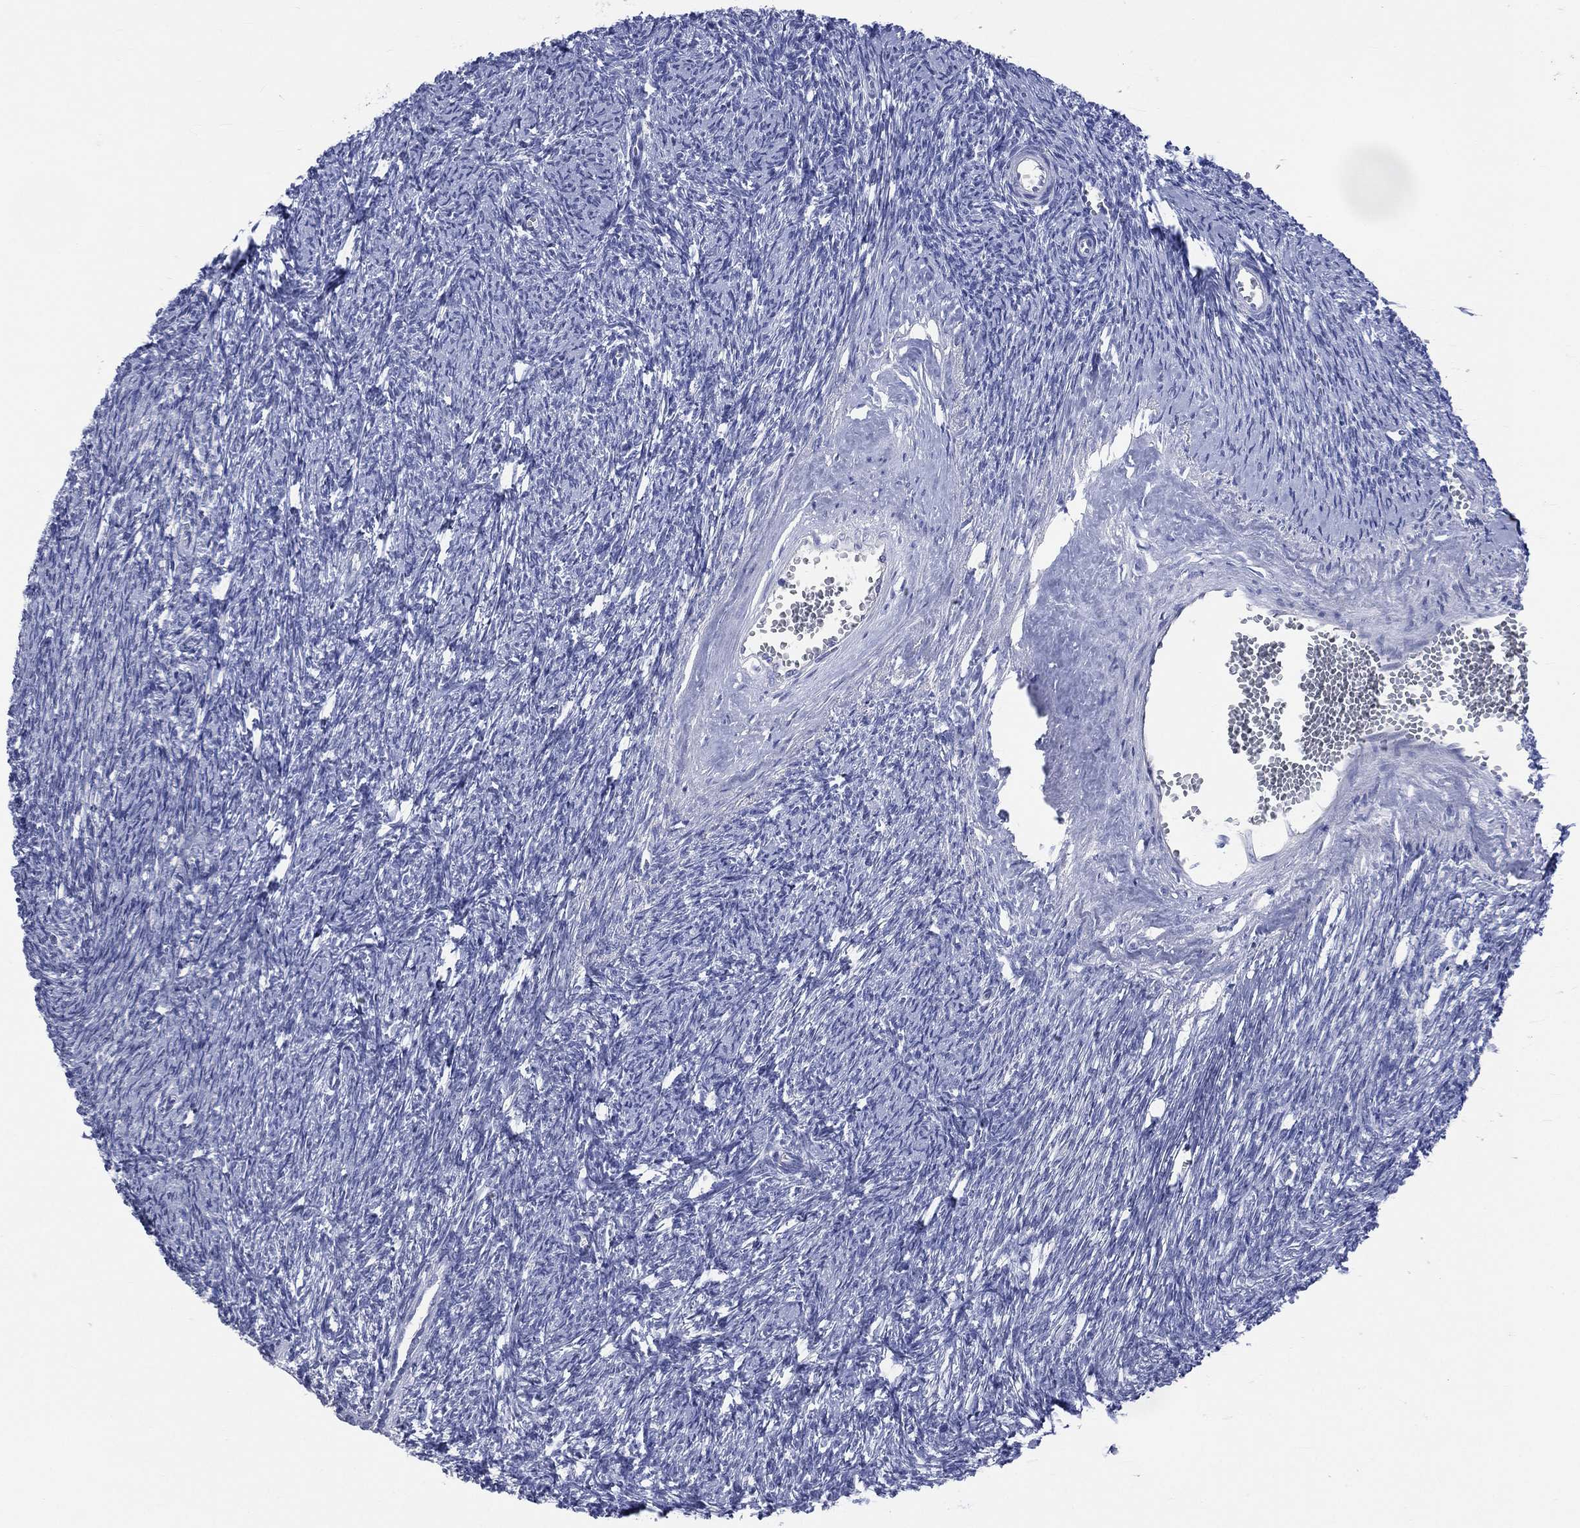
{"staining": {"intensity": "negative", "quantity": "none", "location": "none"}, "tissue": "ovary", "cell_type": "Follicle cells", "image_type": "normal", "snomed": [{"axis": "morphology", "description": "Normal tissue, NOS"}, {"axis": "topography", "description": "Fallopian tube"}, {"axis": "topography", "description": "Ovary"}], "caption": "An immunohistochemistry (IHC) photomicrograph of unremarkable ovary is shown. There is no staining in follicle cells of ovary. (Stains: DAB immunohistochemistry with hematoxylin counter stain, Microscopy: brightfield microscopy at high magnification).", "gene": "AKAP3", "patient": {"sex": "female", "age": 33}}